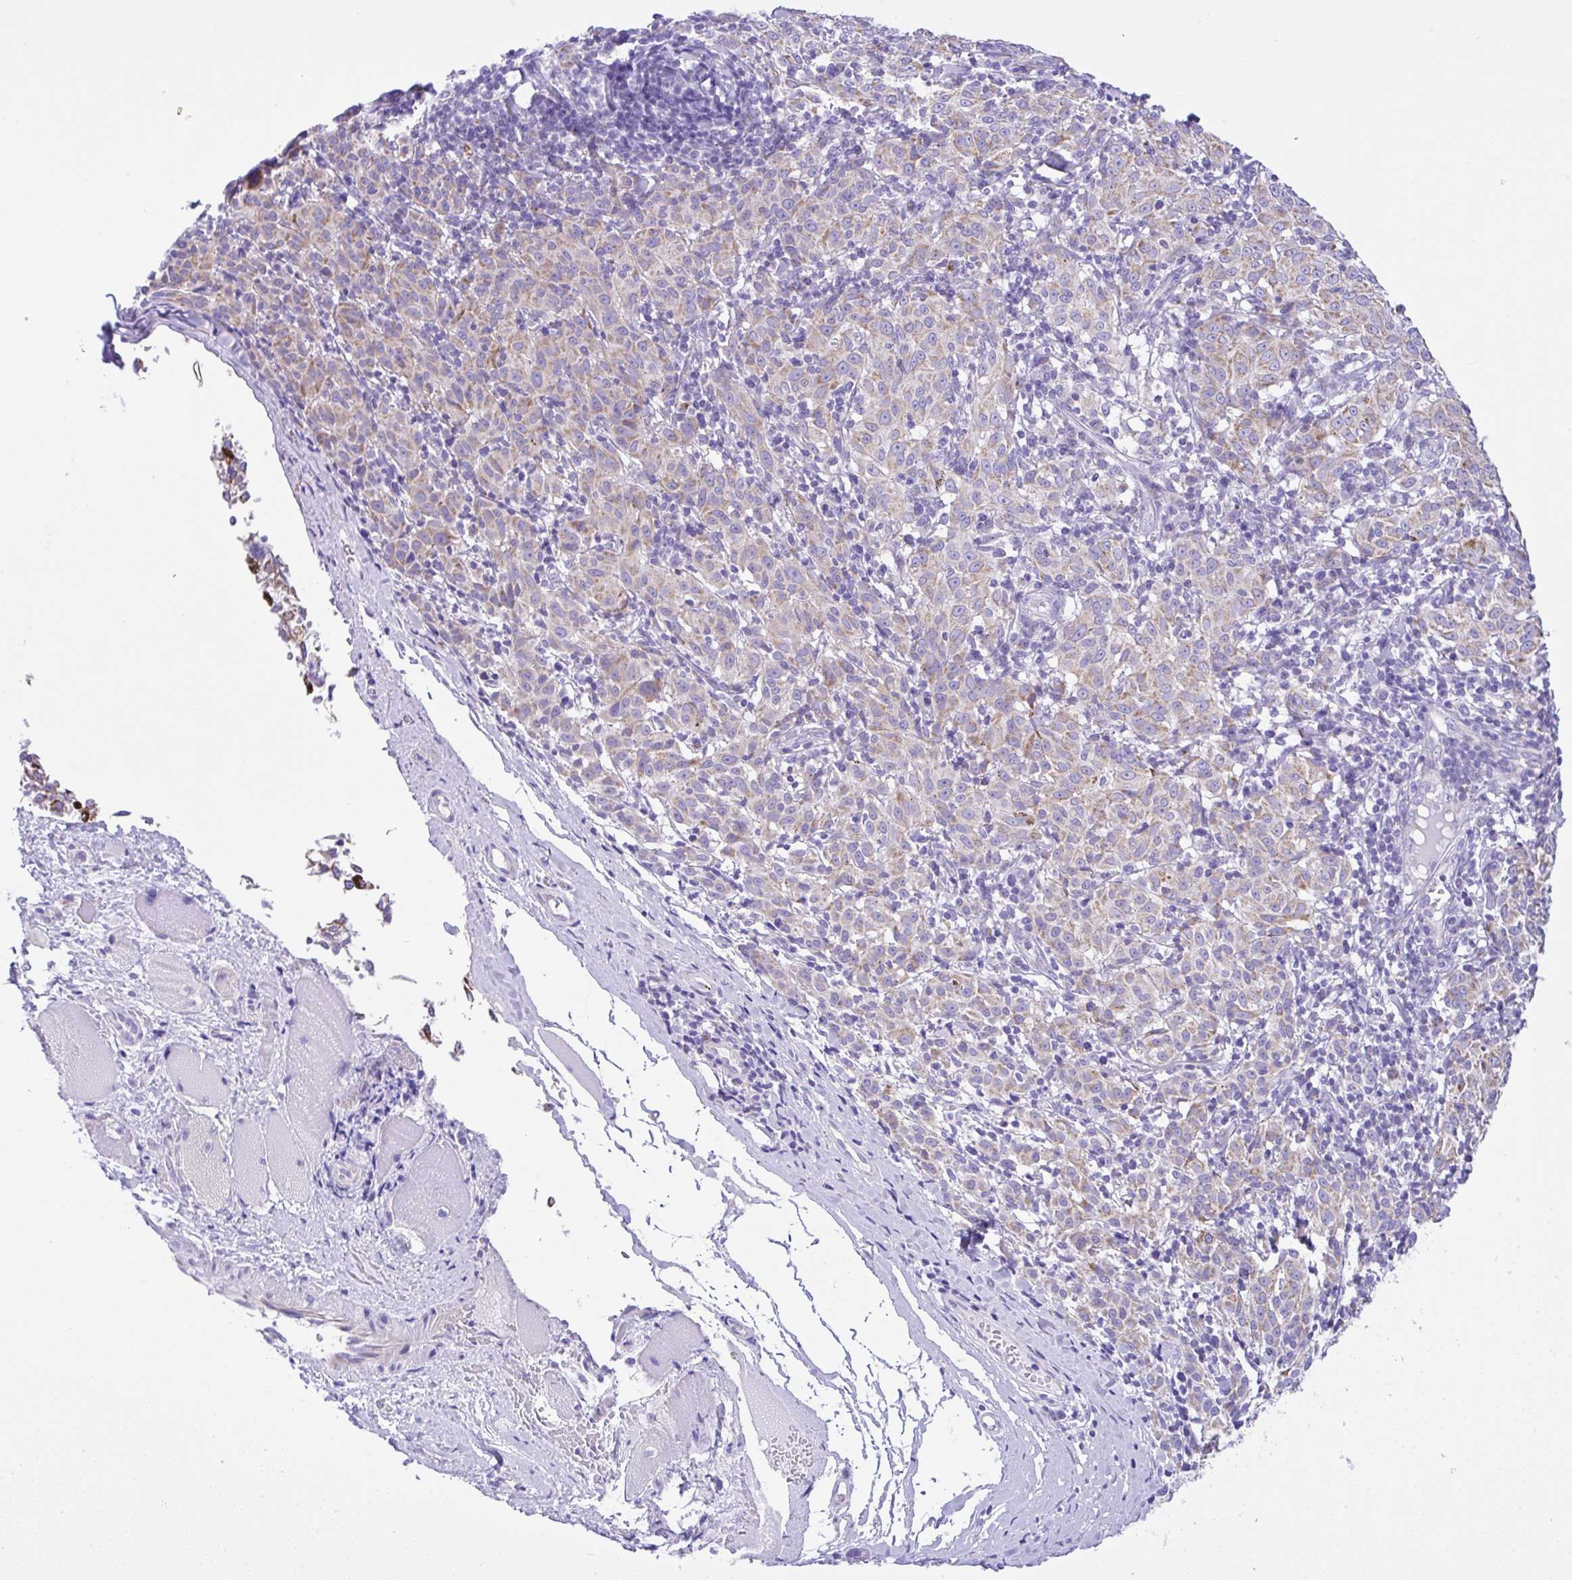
{"staining": {"intensity": "weak", "quantity": "25%-75%", "location": "cytoplasmic/membranous"}, "tissue": "melanoma", "cell_type": "Tumor cells", "image_type": "cancer", "snomed": [{"axis": "morphology", "description": "Malignant melanoma, NOS"}, {"axis": "topography", "description": "Skin"}], "caption": "Human malignant melanoma stained with a protein marker exhibits weak staining in tumor cells.", "gene": "SLC13A1", "patient": {"sex": "female", "age": 72}}